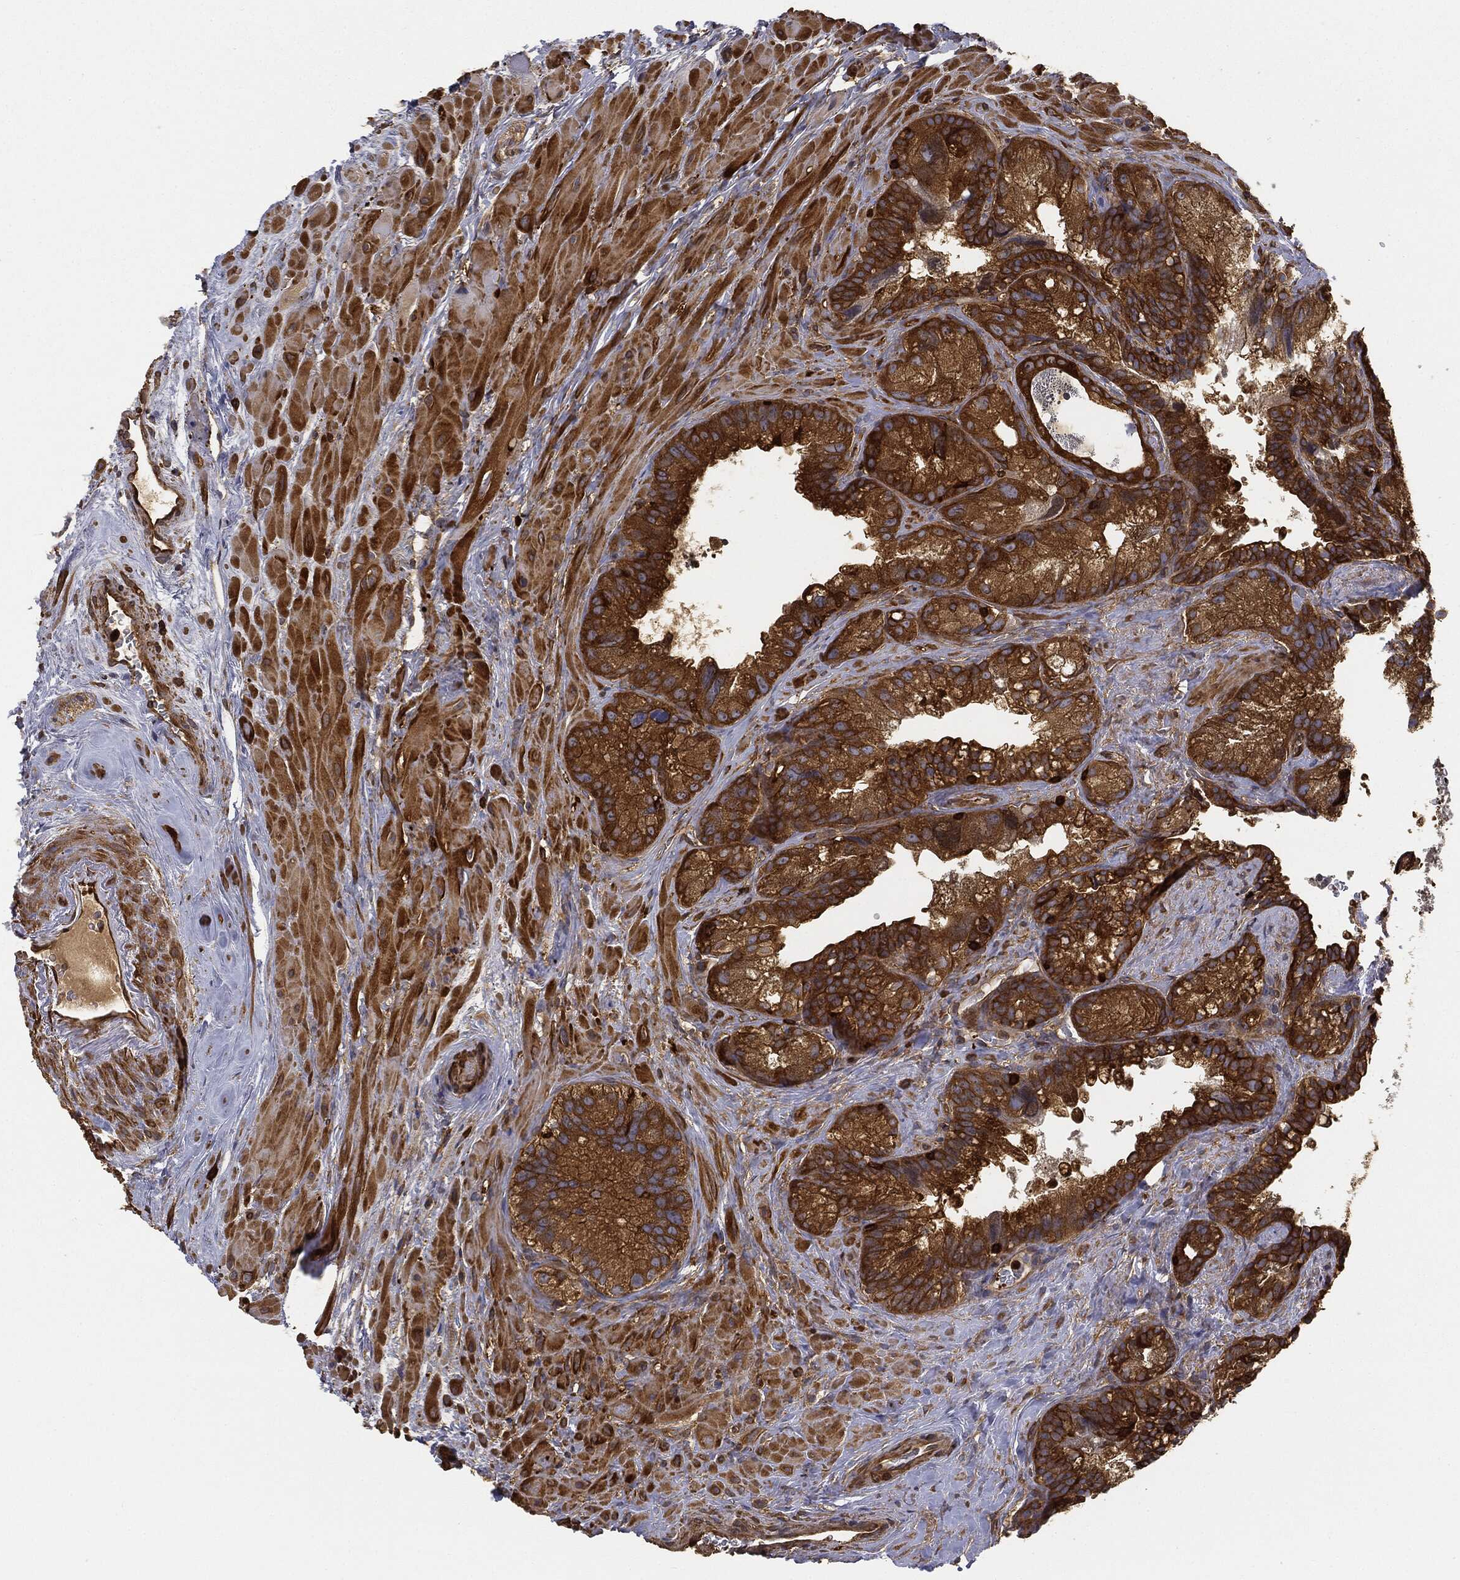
{"staining": {"intensity": "strong", "quantity": "25%-75%", "location": "cytoplasmic/membranous"}, "tissue": "seminal vesicle", "cell_type": "Glandular cells", "image_type": "normal", "snomed": [{"axis": "morphology", "description": "Normal tissue, NOS"}, {"axis": "topography", "description": "Seminal veicle"}], "caption": "The photomicrograph shows immunohistochemical staining of unremarkable seminal vesicle. There is strong cytoplasmic/membranous positivity is identified in approximately 25%-75% of glandular cells.", "gene": "WDR1", "patient": {"sex": "male", "age": 72}}